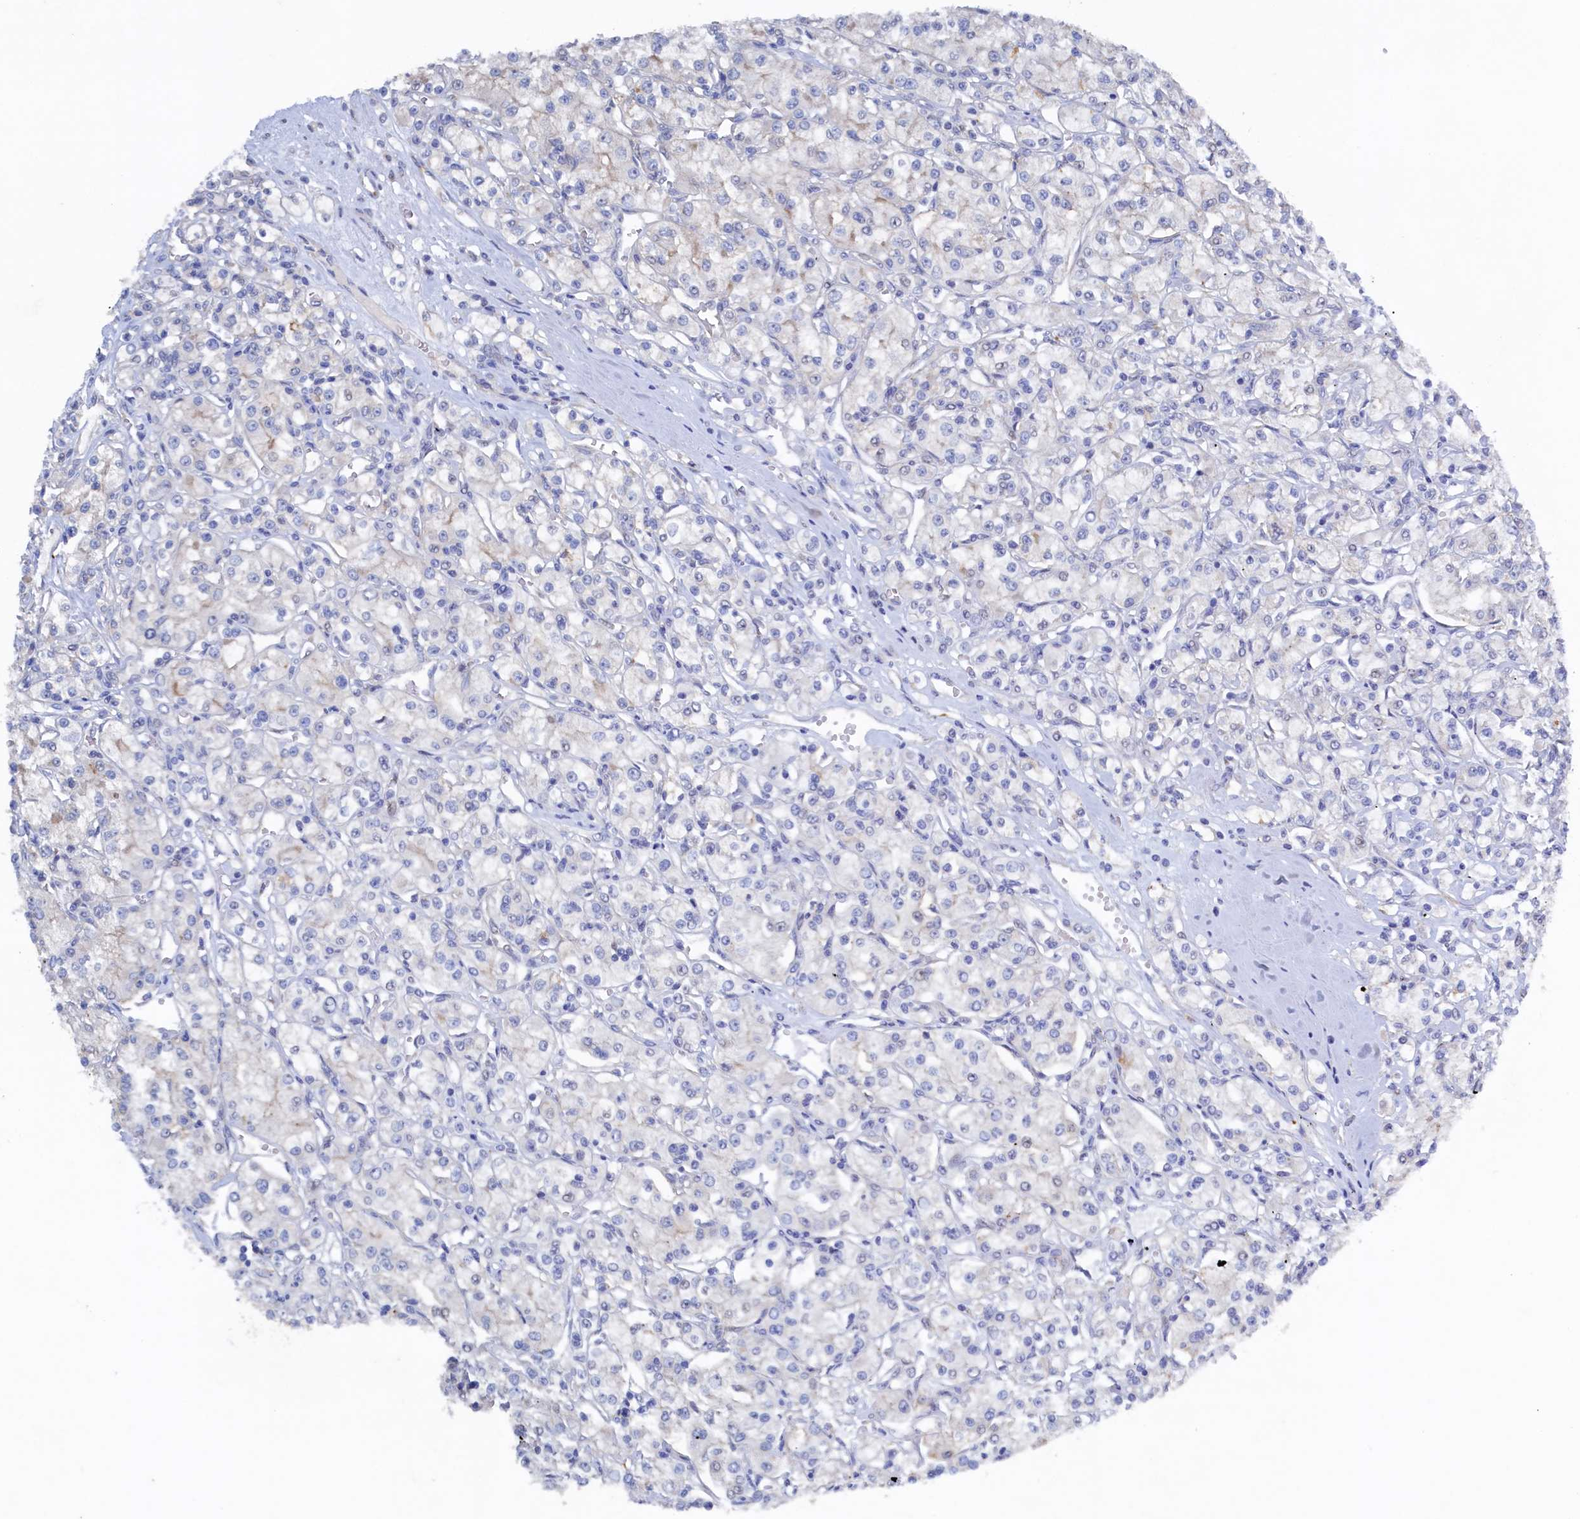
{"staining": {"intensity": "negative", "quantity": "none", "location": "none"}, "tissue": "renal cancer", "cell_type": "Tumor cells", "image_type": "cancer", "snomed": [{"axis": "morphology", "description": "Adenocarcinoma, NOS"}, {"axis": "topography", "description": "Kidney"}], "caption": "DAB (3,3'-diaminobenzidine) immunohistochemical staining of human renal cancer (adenocarcinoma) reveals no significant expression in tumor cells. The staining is performed using DAB (3,3'-diaminobenzidine) brown chromogen with nuclei counter-stained in using hematoxylin.", "gene": "CBLIF", "patient": {"sex": "female", "age": 59}}